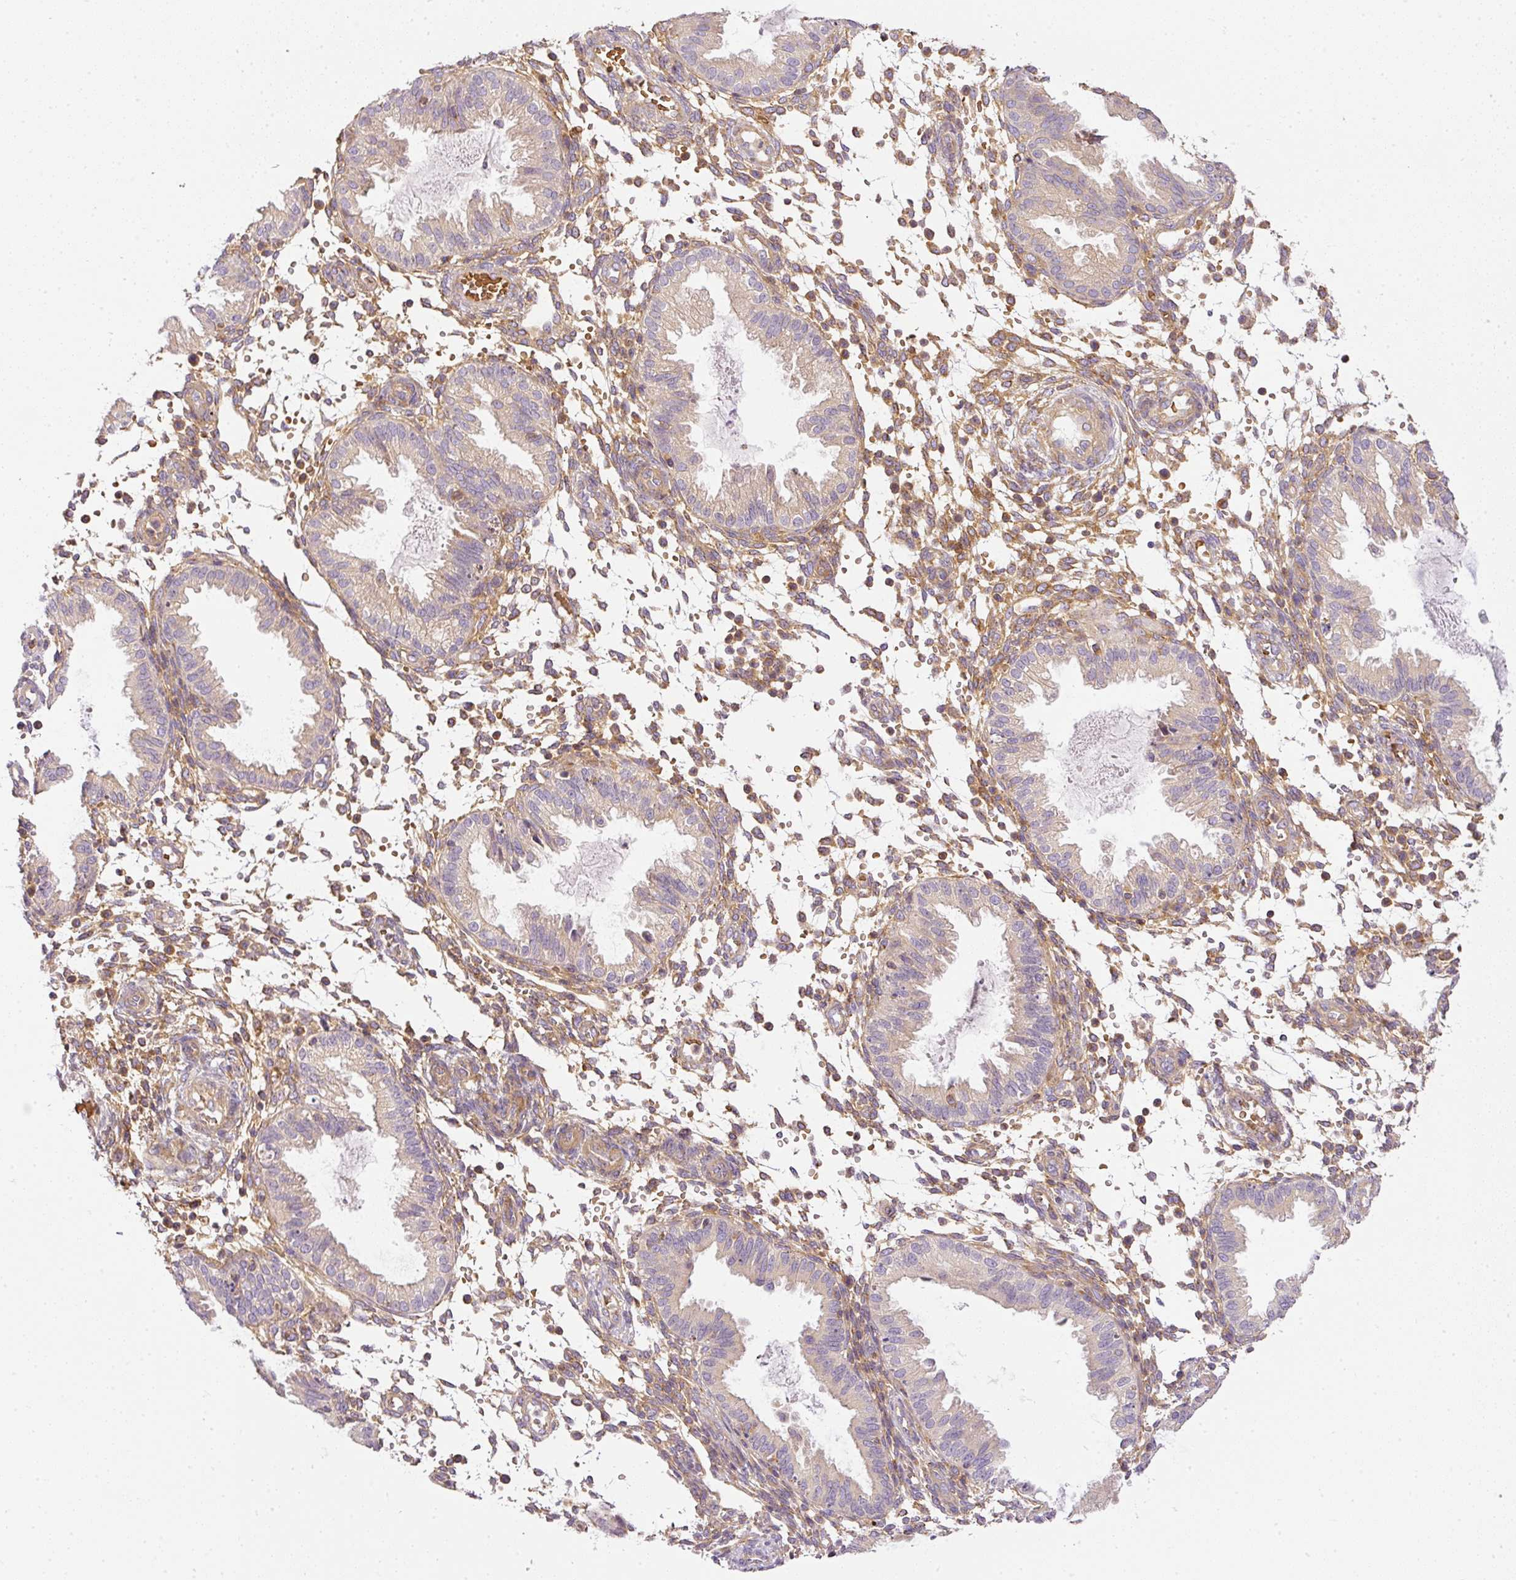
{"staining": {"intensity": "moderate", "quantity": "<25%", "location": "cytoplasmic/membranous"}, "tissue": "endometrium", "cell_type": "Cells in endometrial stroma", "image_type": "normal", "snomed": [{"axis": "morphology", "description": "Normal tissue, NOS"}, {"axis": "topography", "description": "Endometrium"}], "caption": "Brown immunohistochemical staining in normal human endometrium reveals moderate cytoplasmic/membranous positivity in approximately <25% of cells in endometrial stroma. Ihc stains the protein in brown and the nuclei are stained blue.", "gene": "TBC1D2B", "patient": {"sex": "female", "age": 33}}